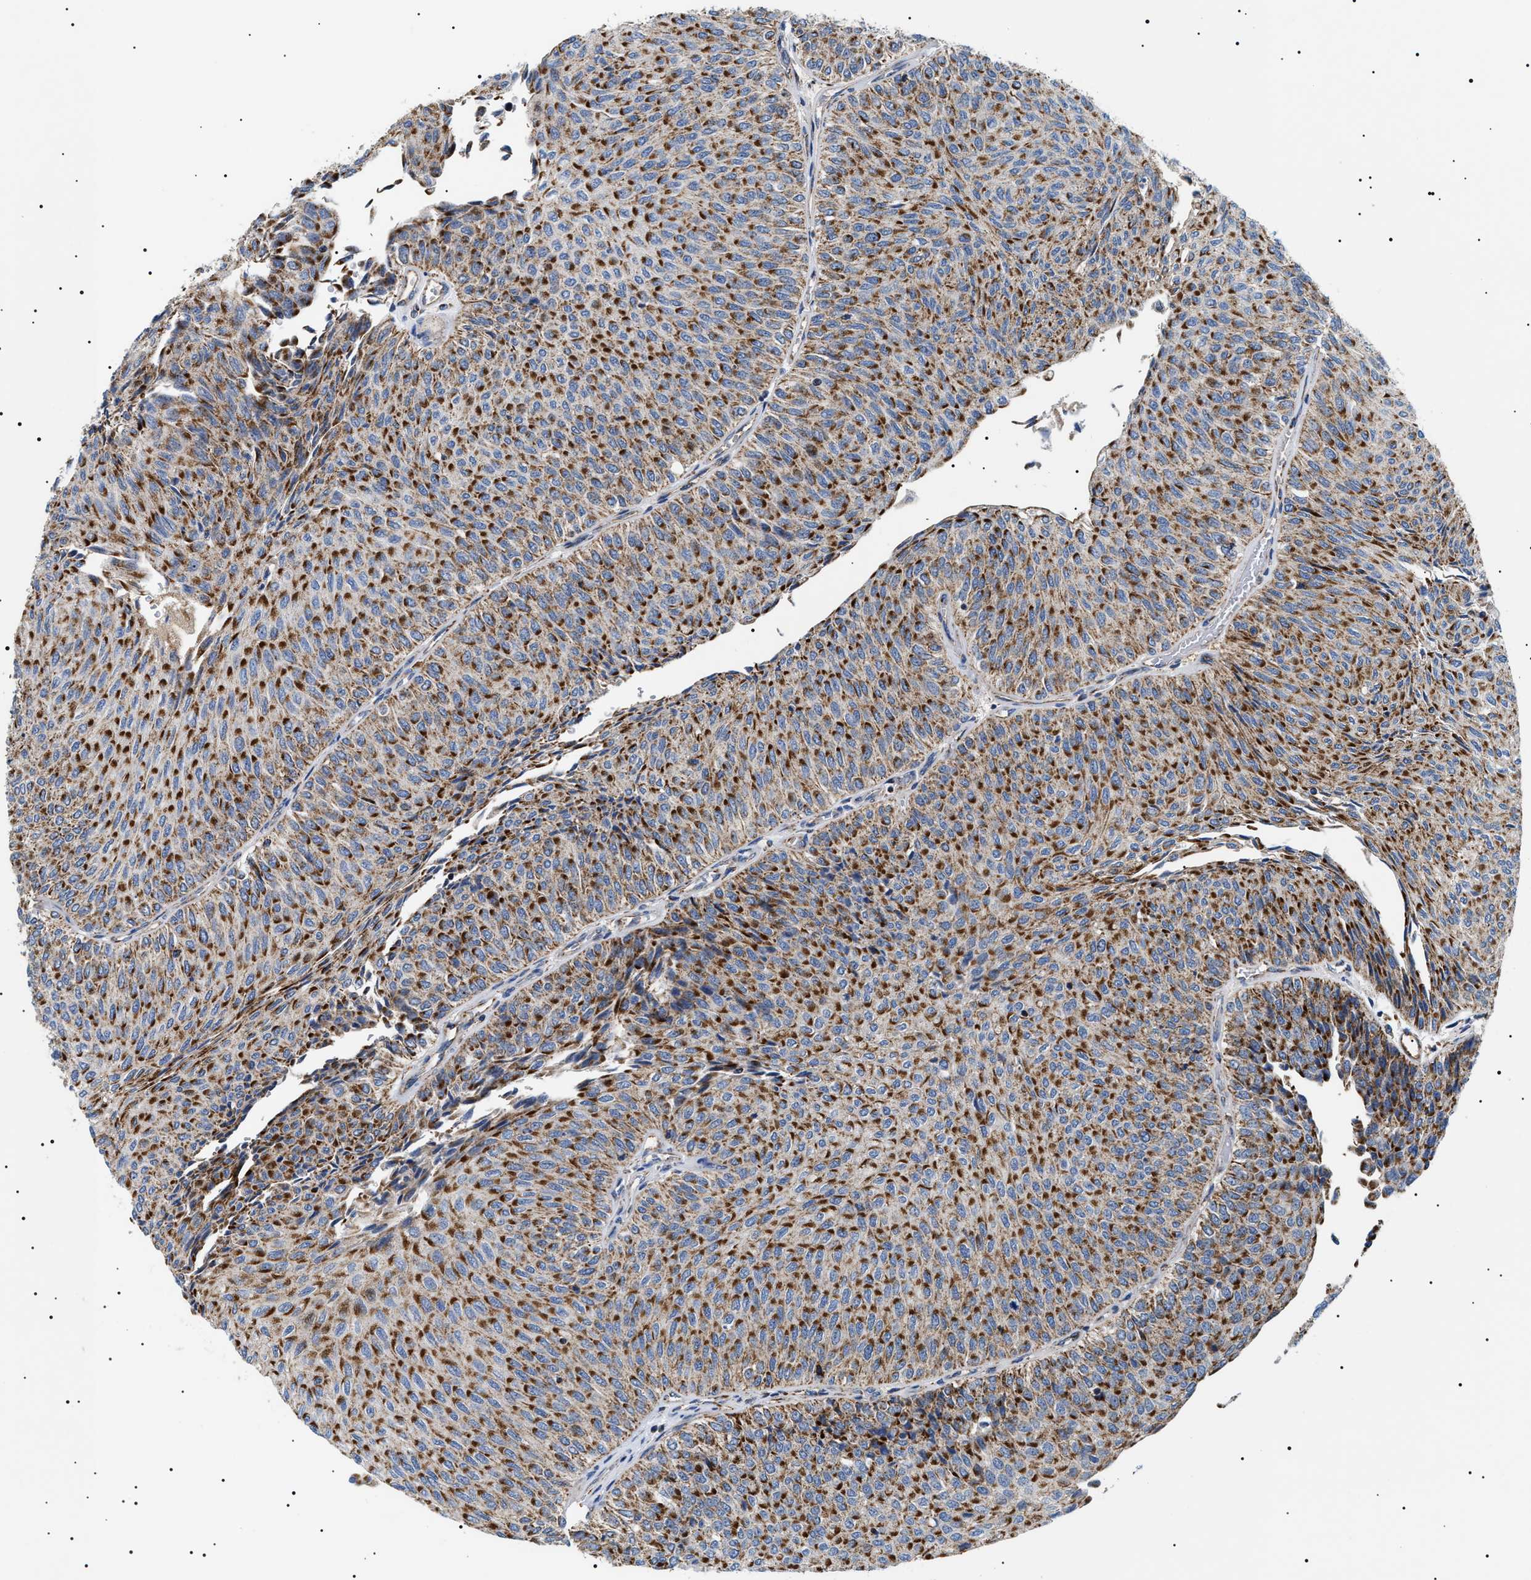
{"staining": {"intensity": "strong", "quantity": ">75%", "location": "cytoplasmic/membranous"}, "tissue": "urothelial cancer", "cell_type": "Tumor cells", "image_type": "cancer", "snomed": [{"axis": "morphology", "description": "Urothelial carcinoma, Low grade"}, {"axis": "topography", "description": "Urinary bladder"}], "caption": "Immunohistochemistry (IHC) histopathology image of low-grade urothelial carcinoma stained for a protein (brown), which shows high levels of strong cytoplasmic/membranous expression in approximately >75% of tumor cells.", "gene": "OXSM", "patient": {"sex": "male", "age": 78}}